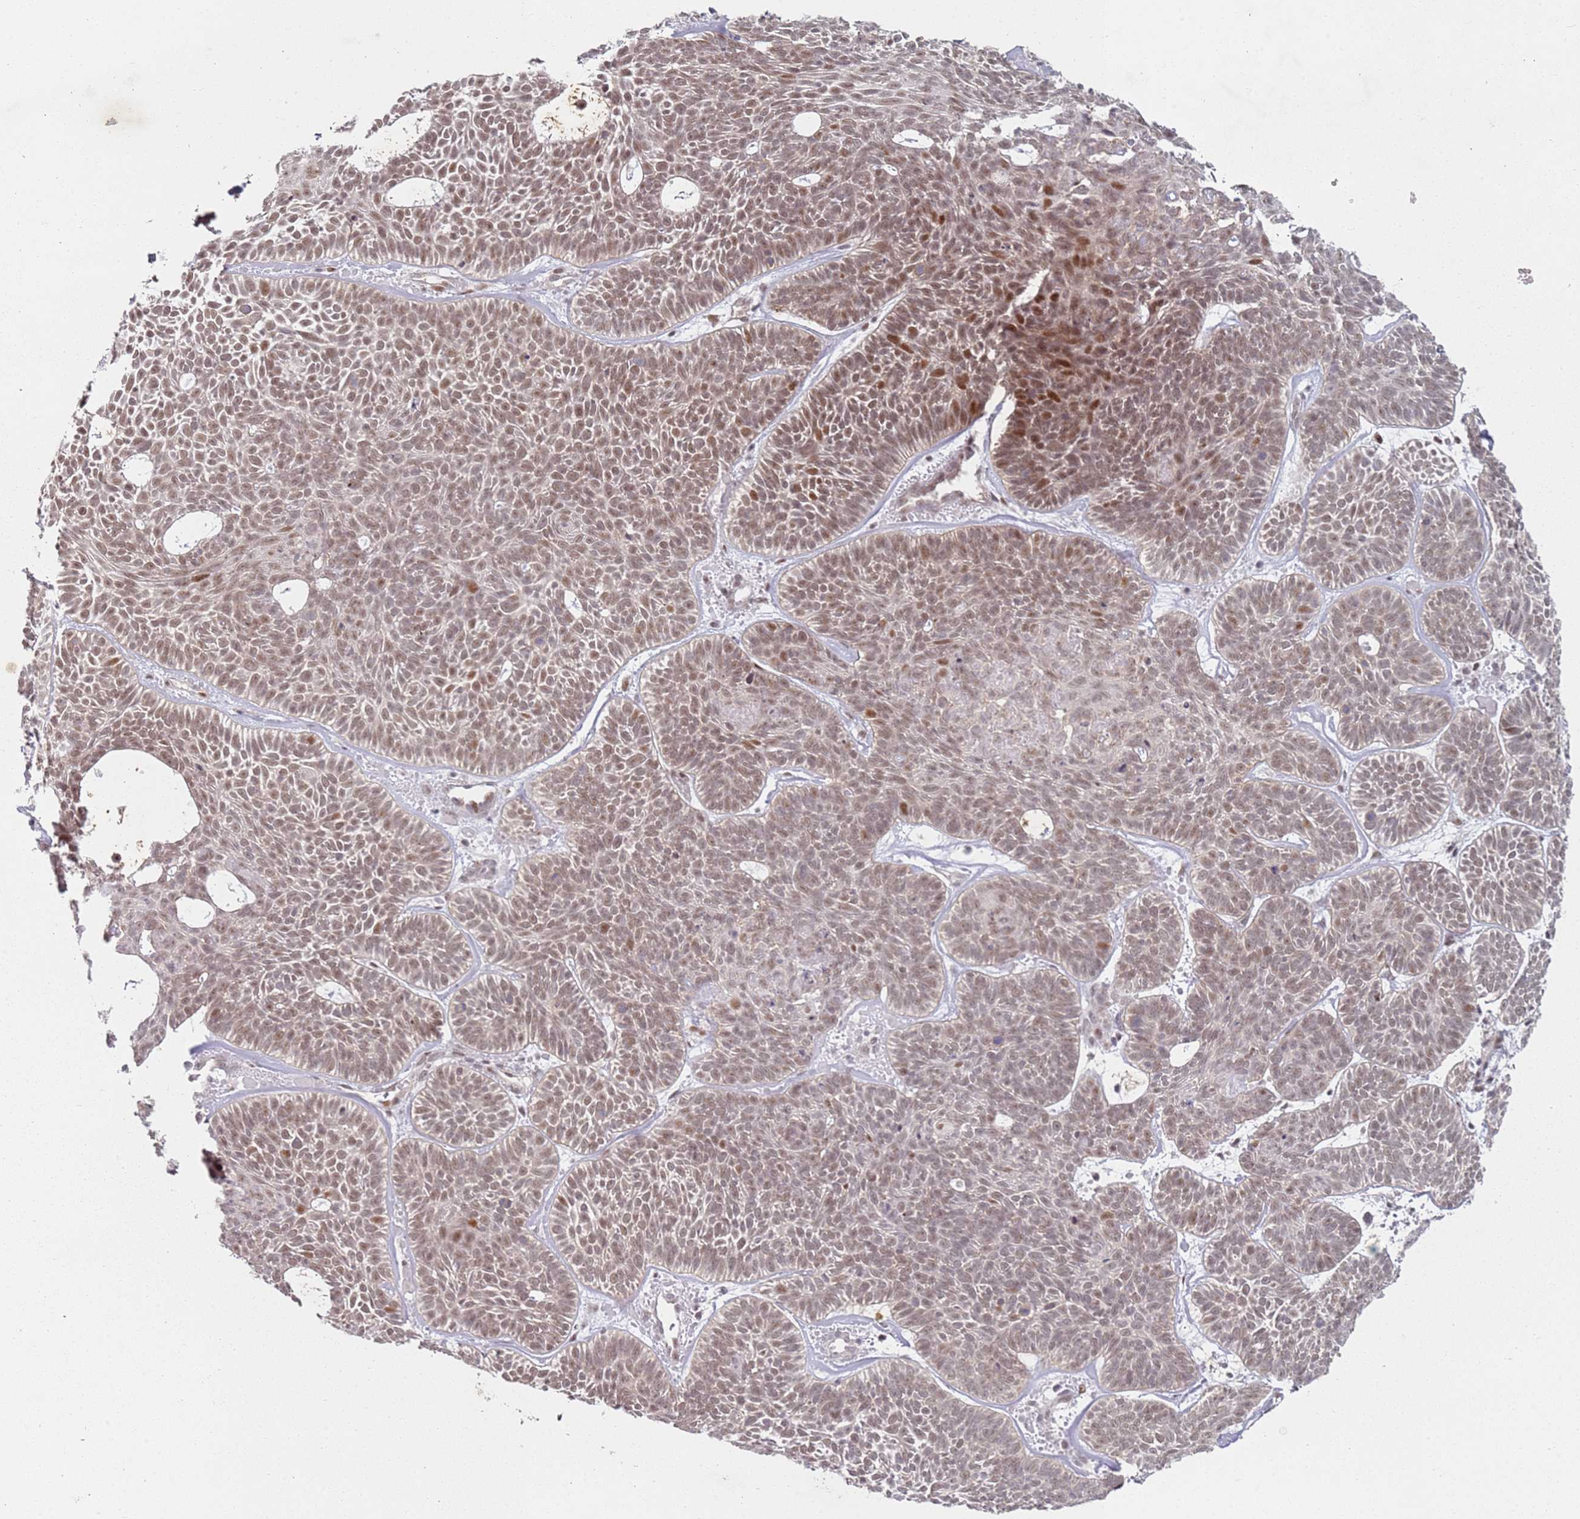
{"staining": {"intensity": "moderate", "quantity": ">75%", "location": "nuclear"}, "tissue": "skin cancer", "cell_type": "Tumor cells", "image_type": "cancer", "snomed": [{"axis": "morphology", "description": "Basal cell carcinoma"}, {"axis": "topography", "description": "Skin"}], "caption": "Immunohistochemical staining of human skin cancer reveals moderate nuclear protein expression in about >75% of tumor cells.", "gene": "ATF6B", "patient": {"sex": "male", "age": 85}}